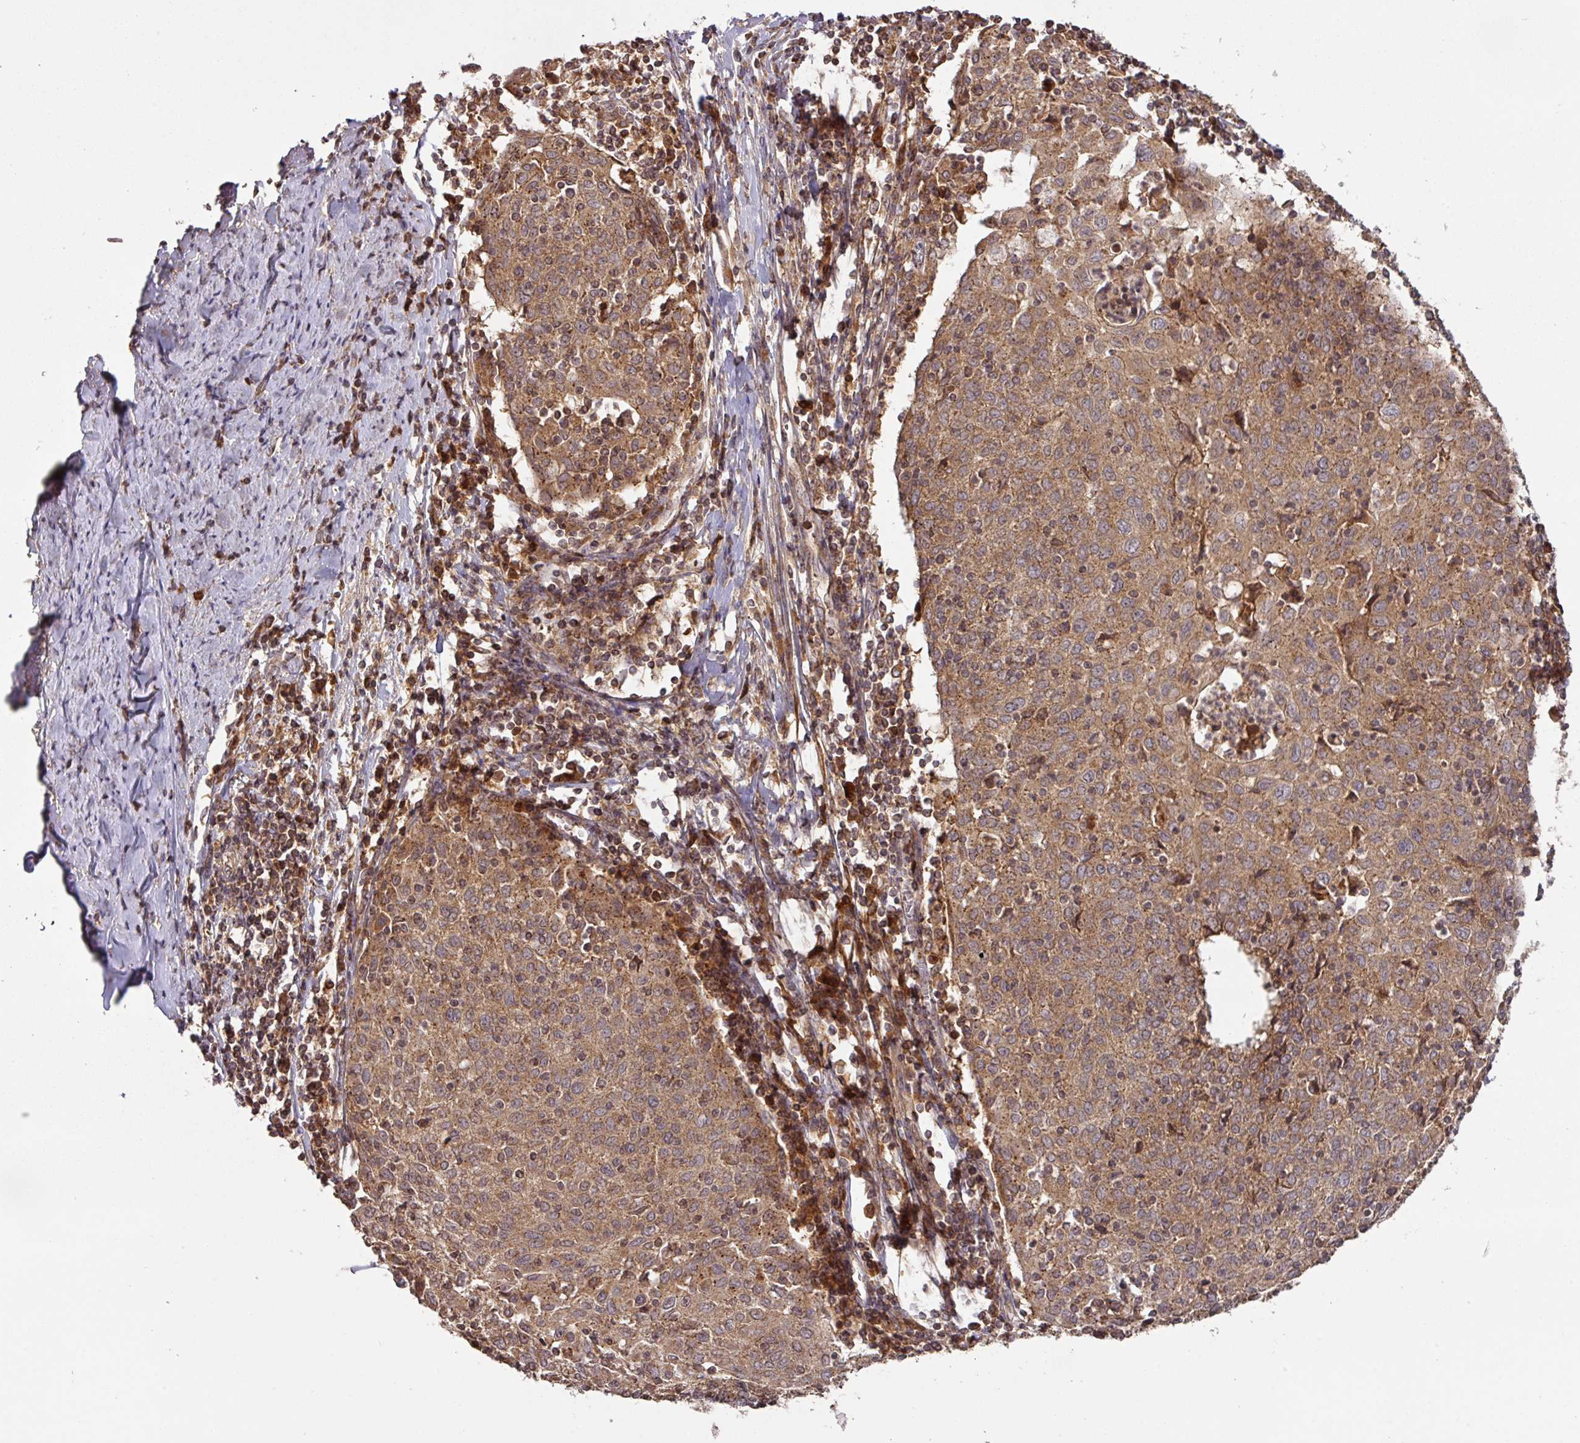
{"staining": {"intensity": "moderate", "quantity": ">75%", "location": "cytoplasmic/membranous"}, "tissue": "cervical cancer", "cell_type": "Tumor cells", "image_type": "cancer", "snomed": [{"axis": "morphology", "description": "Squamous cell carcinoma, NOS"}, {"axis": "topography", "description": "Cervix"}], "caption": "Human cervical cancer (squamous cell carcinoma) stained for a protein (brown) displays moderate cytoplasmic/membranous positive positivity in approximately >75% of tumor cells.", "gene": "MRRF", "patient": {"sex": "female", "age": 52}}